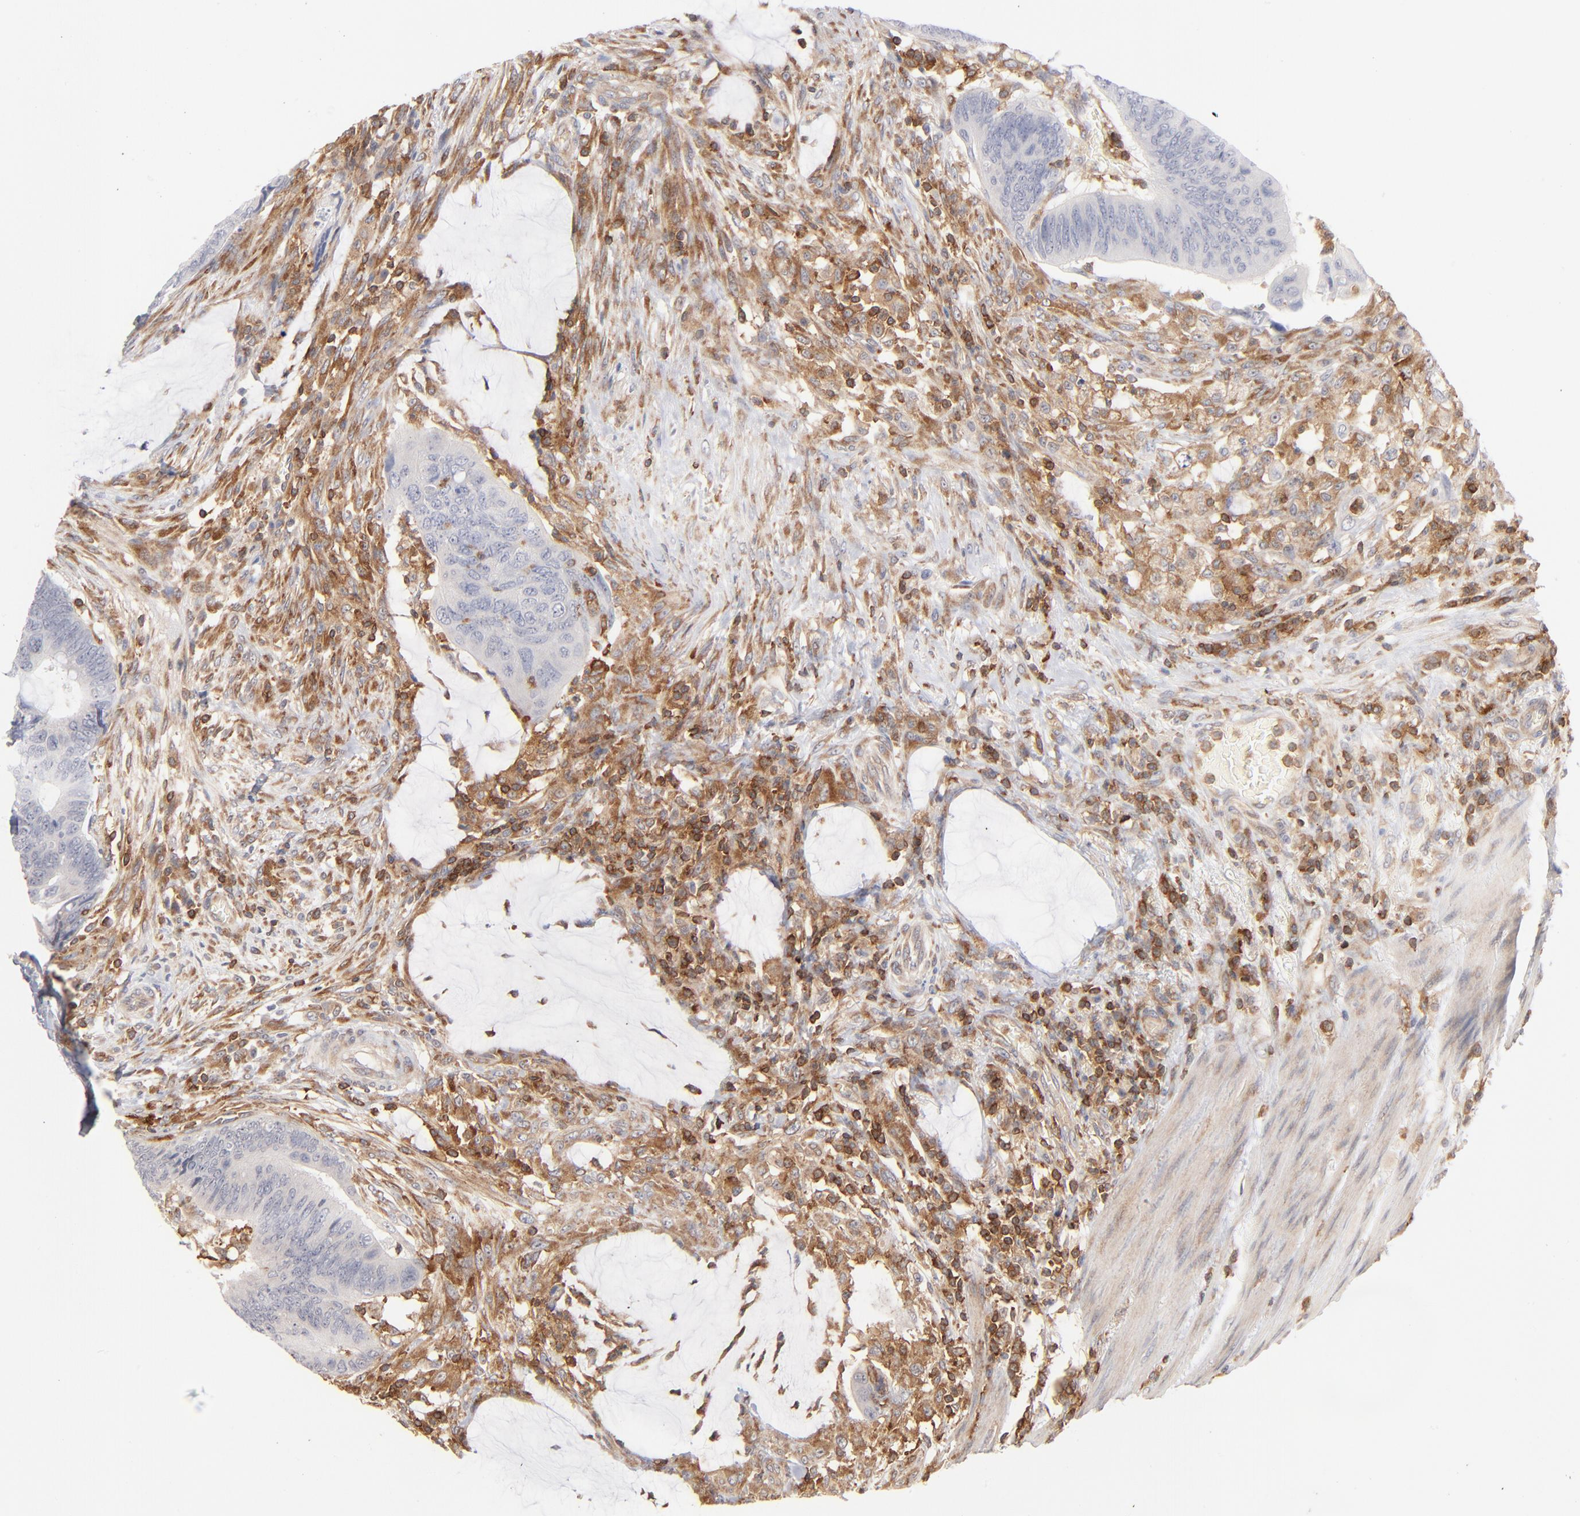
{"staining": {"intensity": "negative", "quantity": "none", "location": "none"}, "tissue": "colorectal cancer", "cell_type": "Tumor cells", "image_type": "cancer", "snomed": [{"axis": "morphology", "description": "Normal tissue, NOS"}, {"axis": "morphology", "description": "Adenocarcinoma, NOS"}, {"axis": "topography", "description": "Rectum"}], "caption": "Colorectal cancer (adenocarcinoma) stained for a protein using immunohistochemistry exhibits no expression tumor cells.", "gene": "WIPF1", "patient": {"sex": "male", "age": 92}}